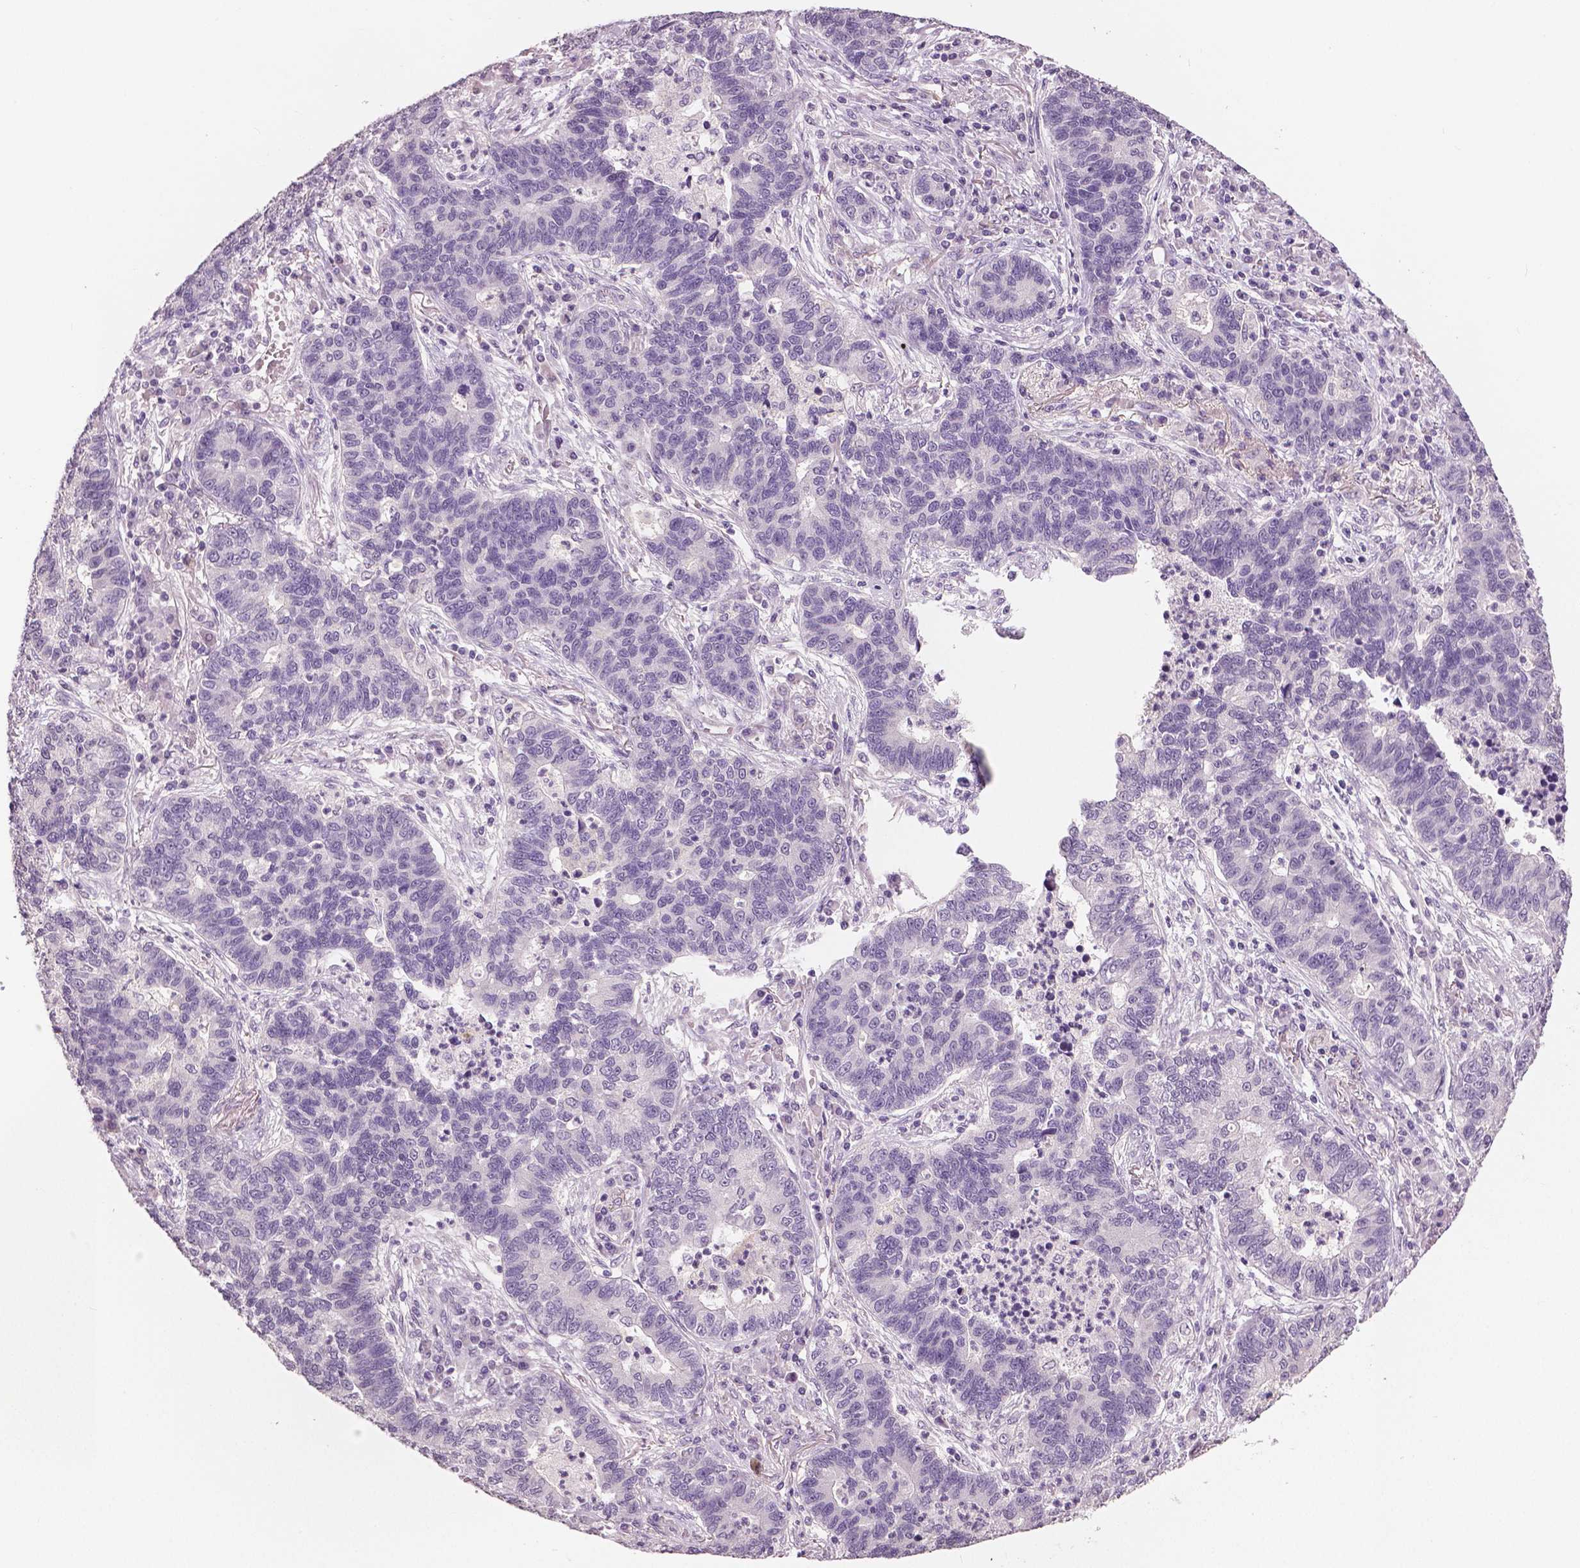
{"staining": {"intensity": "negative", "quantity": "none", "location": "none"}, "tissue": "lung cancer", "cell_type": "Tumor cells", "image_type": "cancer", "snomed": [{"axis": "morphology", "description": "Adenocarcinoma, NOS"}, {"axis": "topography", "description": "Lung"}], "caption": "IHC micrograph of human lung adenocarcinoma stained for a protein (brown), which shows no staining in tumor cells. (DAB (3,3'-diaminobenzidine) immunohistochemistry (IHC), high magnification).", "gene": "NECAB1", "patient": {"sex": "female", "age": 57}}